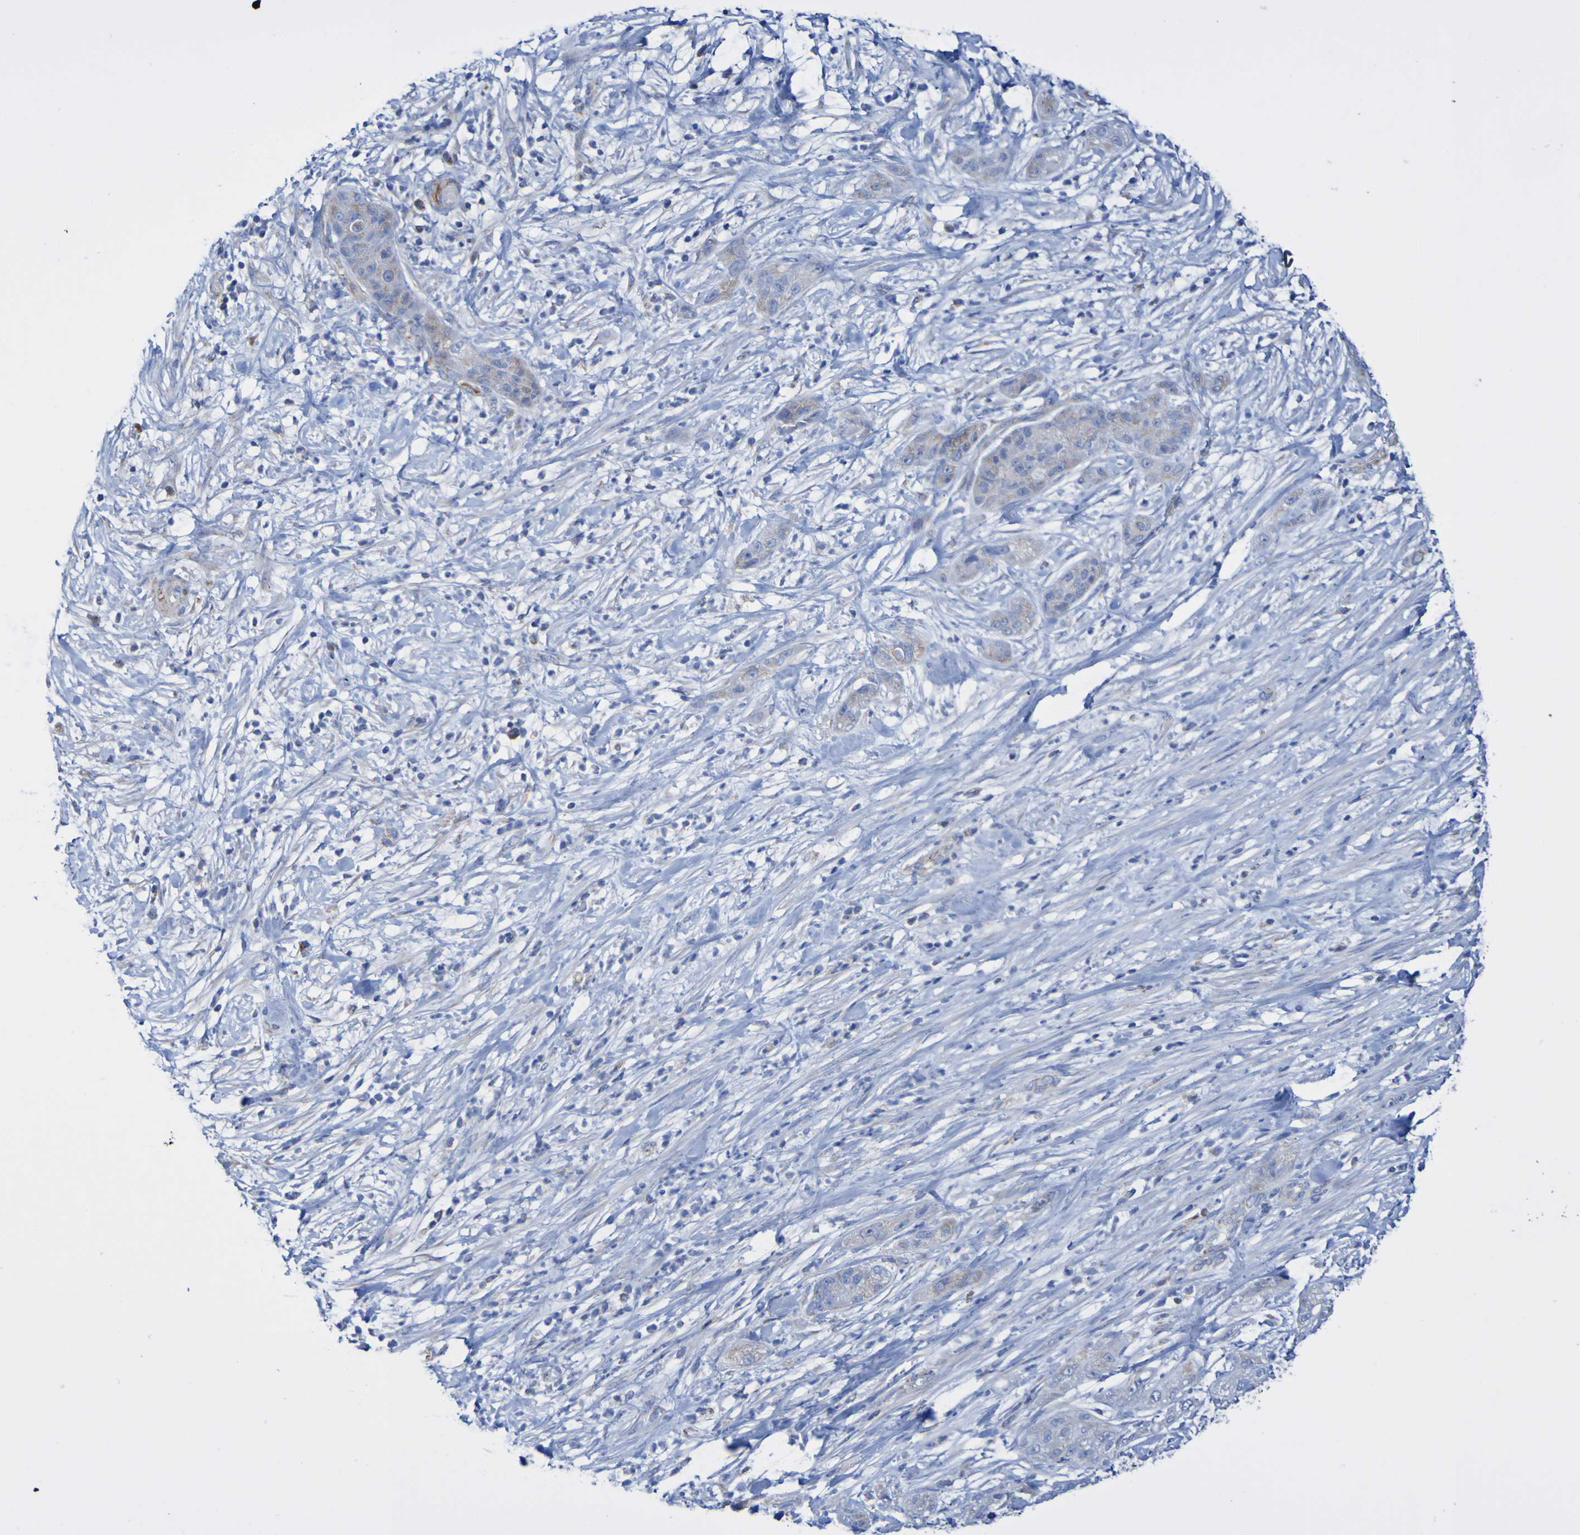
{"staining": {"intensity": "weak", "quantity": "25%-75%", "location": "cytoplasmic/membranous"}, "tissue": "pancreatic cancer", "cell_type": "Tumor cells", "image_type": "cancer", "snomed": [{"axis": "morphology", "description": "Adenocarcinoma, NOS"}, {"axis": "topography", "description": "Pancreas"}], "caption": "Pancreatic cancer stained for a protein exhibits weak cytoplasmic/membranous positivity in tumor cells. (IHC, brightfield microscopy, high magnification).", "gene": "CNTN2", "patient": {"sex": "female", "age": 78}}